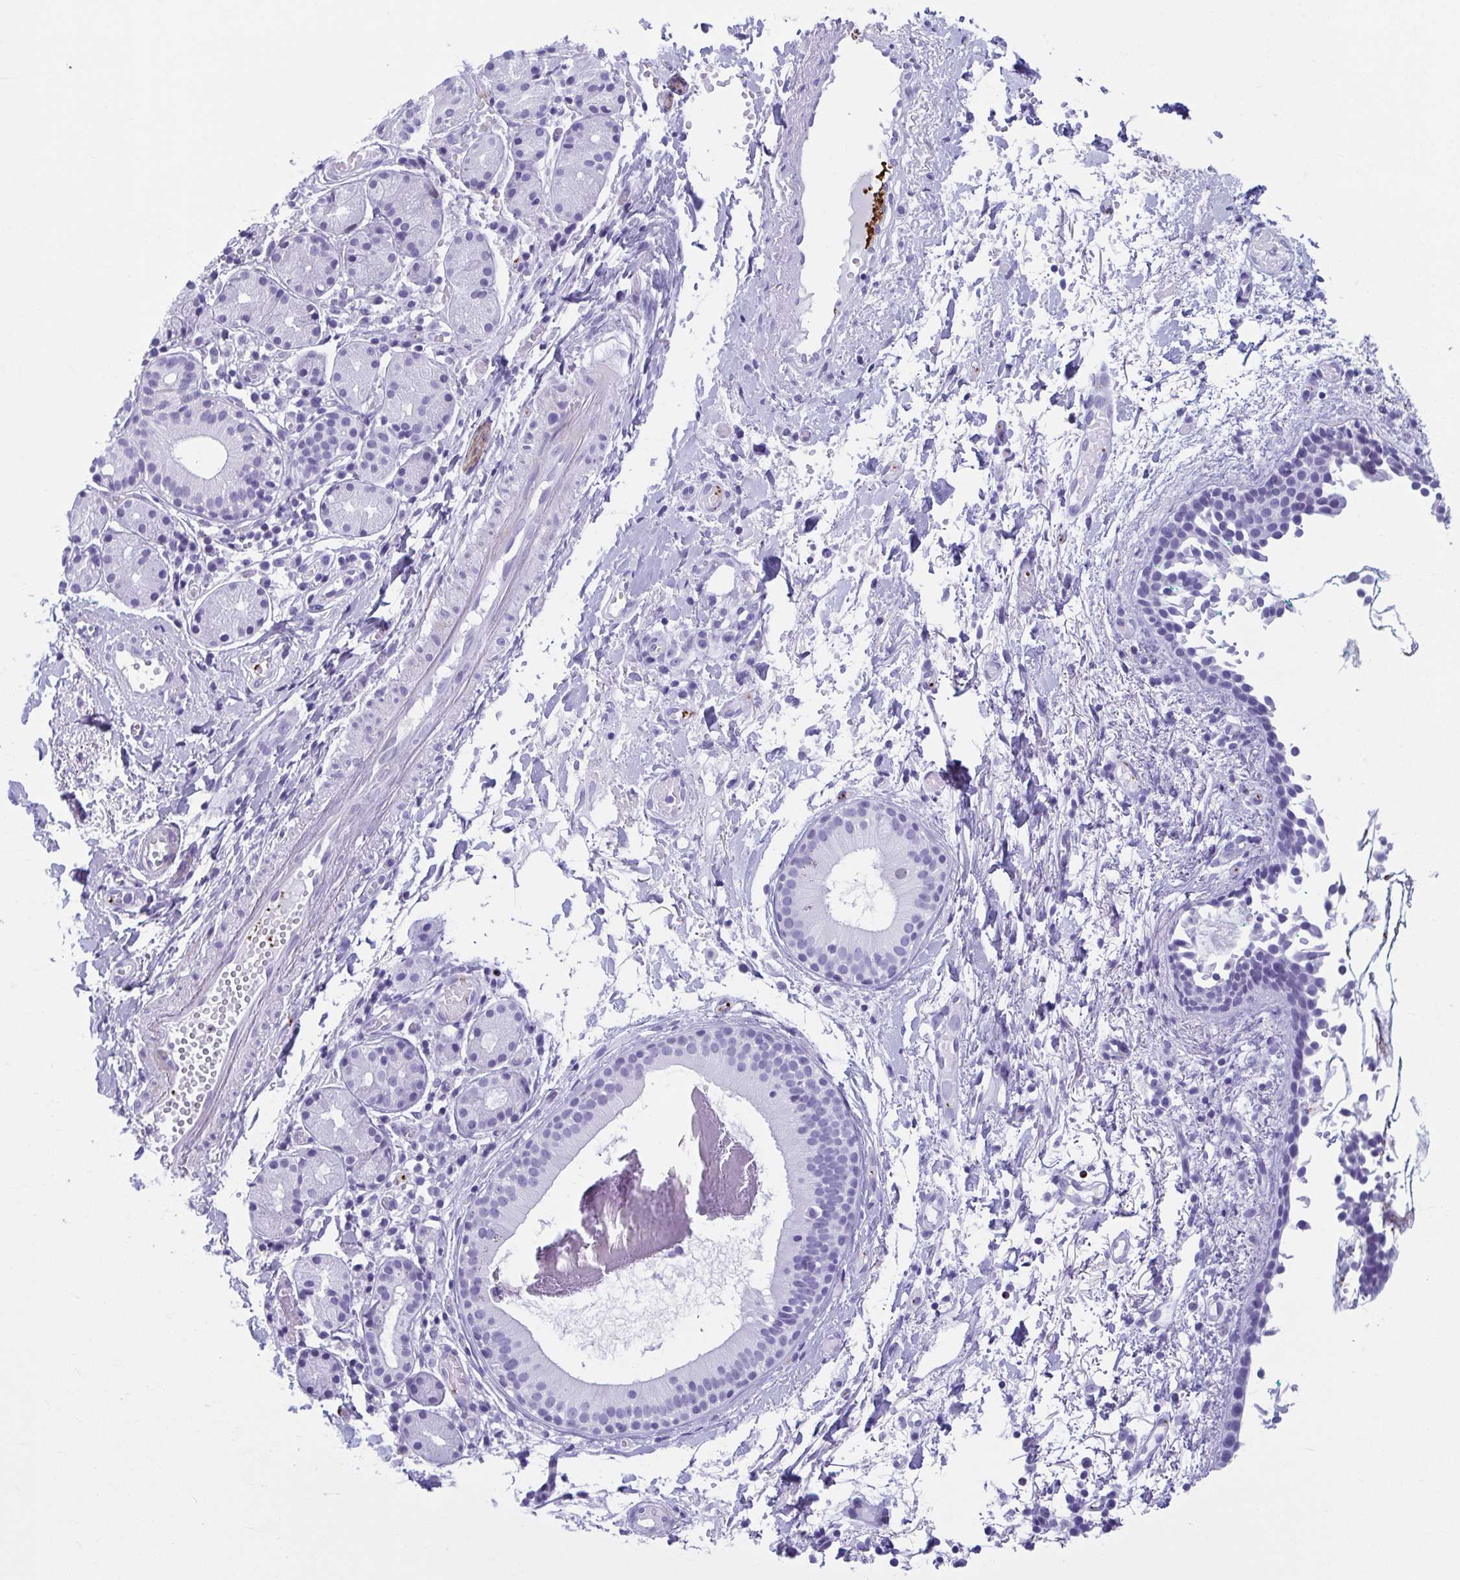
{"staining": {"intensity": "strong", "quantity": "<25%", "location": "nuclear"}, "tissue": "nasopharynx", "cell_type": "Respiratory epithelial cells", "image_type": "normal", "snomed": [{"axis": "morphology", "description": "Normal tissue, NOS"}, {"axis": "morphology", "description": "Basal cell carcinoma"}, {"axis": "topography", "description": "Cartilage tissue"}, {"axis": "topography", "description": "Nasopharynx"}, {"axis": "topography", "description": "Oral tissue"}], "caption": "IHC photomicrograph of normal human nasopharynx stained for a protein (brown), which shows medium levels of strong nuclear positivity in approximately <25% of respiratory epithelial cells.", "gene": "TCEAL3", "patient": {"sex": "female", "age": 77}}